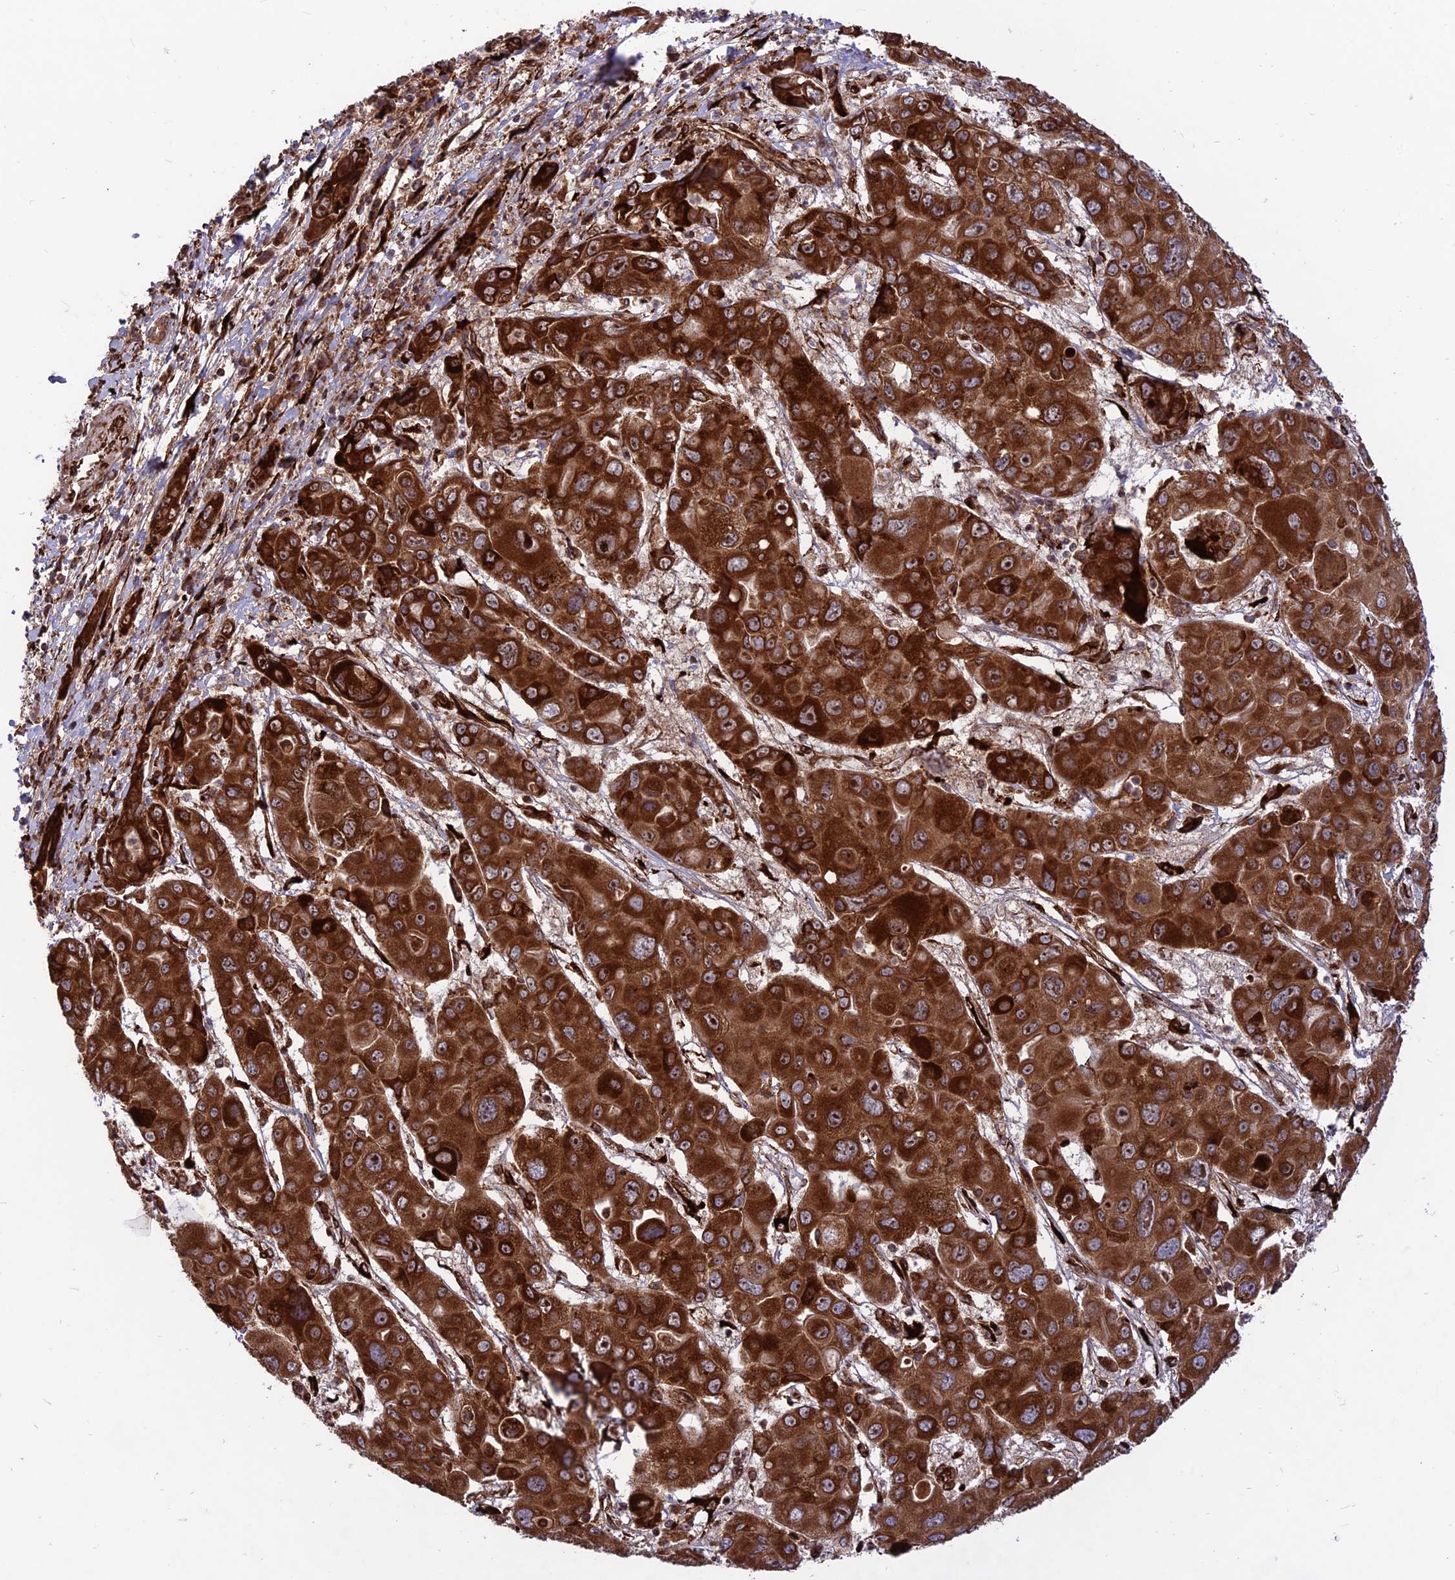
{"staining": {"intensity": "strong", "quantity": ">75%", "location": "cytoplasmic/membranous,nuclear"}, "tissue": "liver cancer", "cell_type": "Tumor cells", "image_type": "cancer", "snomed": [{"axis": "morphology", "description": "Cholangiocarcinoma"}, {"axis": "topography", "description": "Liver"}], "caption": "DAB (3,3'-diaminobenzidine) immunohistochemical staining of human cholangiocarcinoma (liver) exhibits strong cytoplasmic/membranous and nuclear protein staining in approximately >75% of tumor cells. The protein is shown in brown color, while the nuclei are stained blue.", "gene": "CRTAP", "patient": {"sex": "male", "age": 67}}